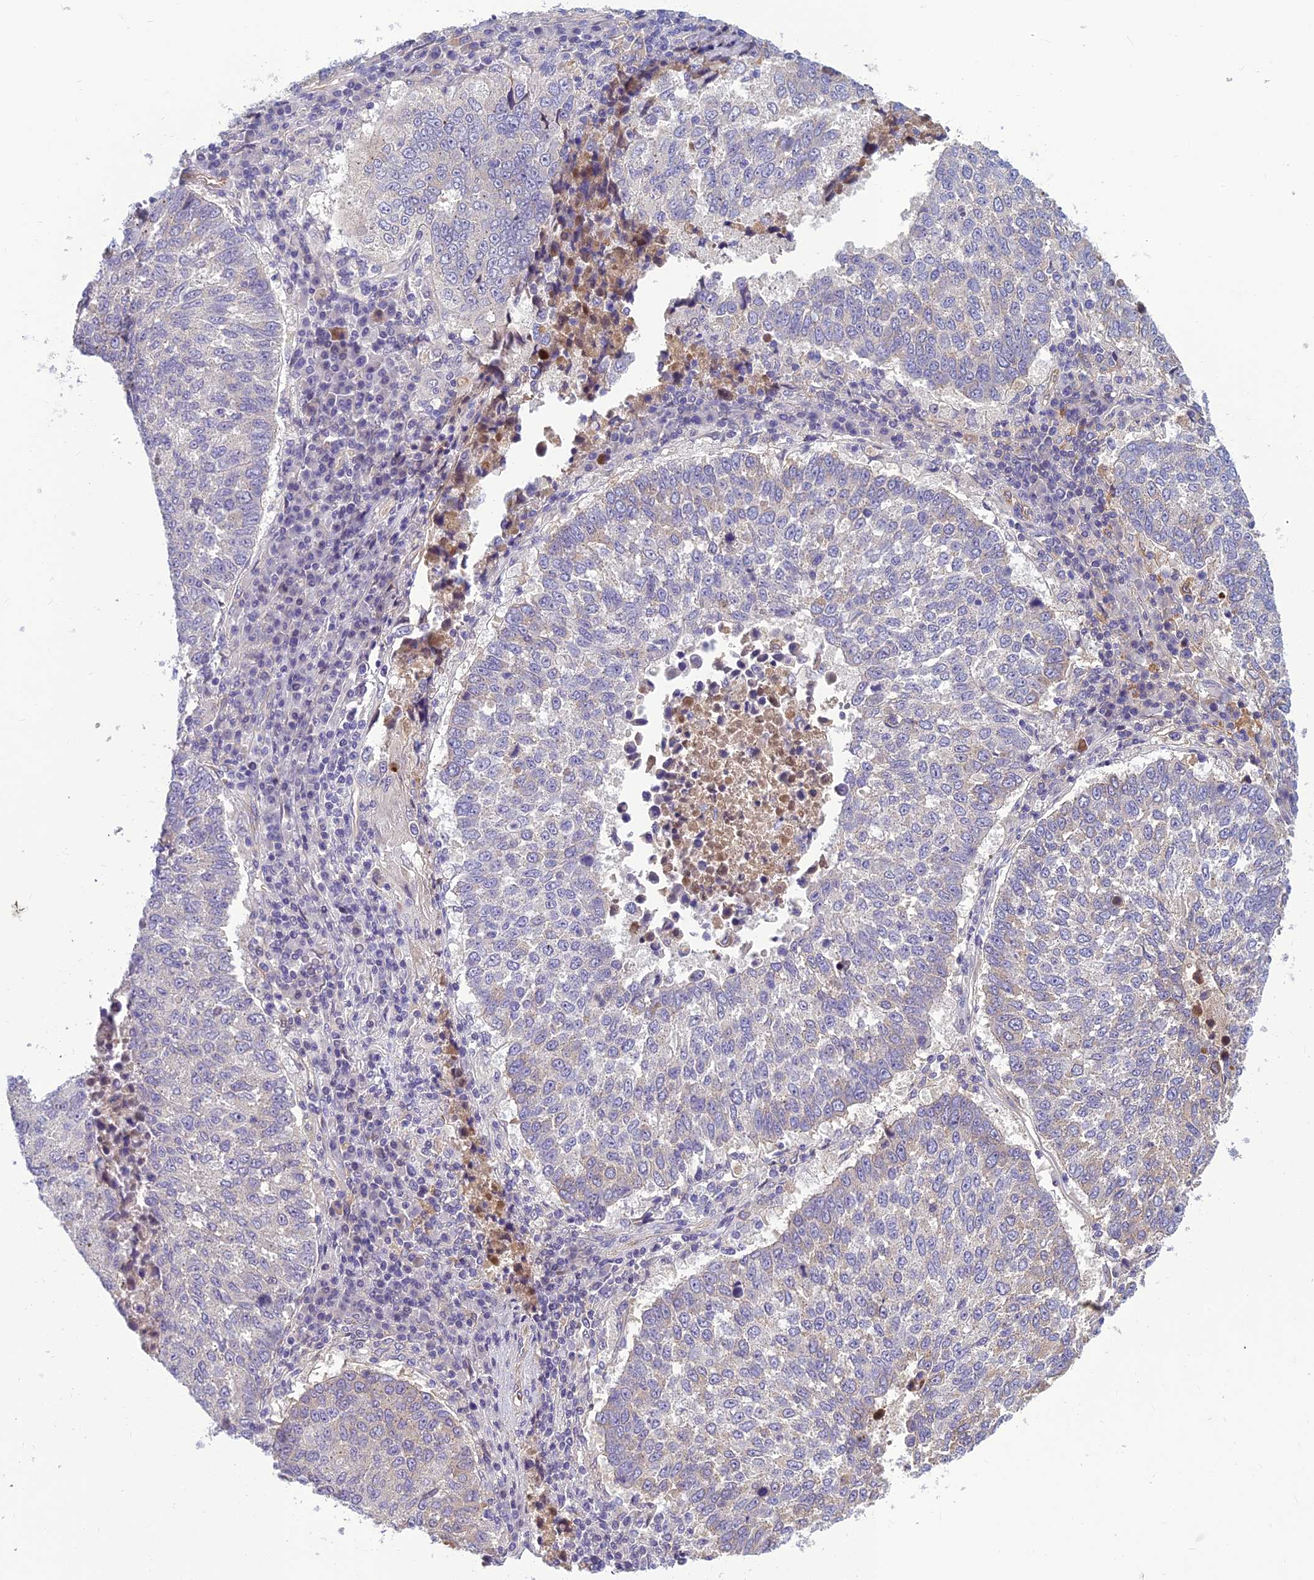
{"staining": {"intensity": "negative", "quantity": "none", "location": "none"}, "tissue": "lung cancer", "cell_type": "Tumor cells", "image_type": "cancer", "snomed": [{"axis": "morphology", "description": "Squamous cell carcinoma, NOS"}, {"axis": "topography", "description": "Lung"}], "caption": "Squamous cell carcinoma (lung) stained for a protein using IHC displays no expression tumor cells.", "gene": "CLEC11A", "patient": {"sex": "male", "age": 73}}